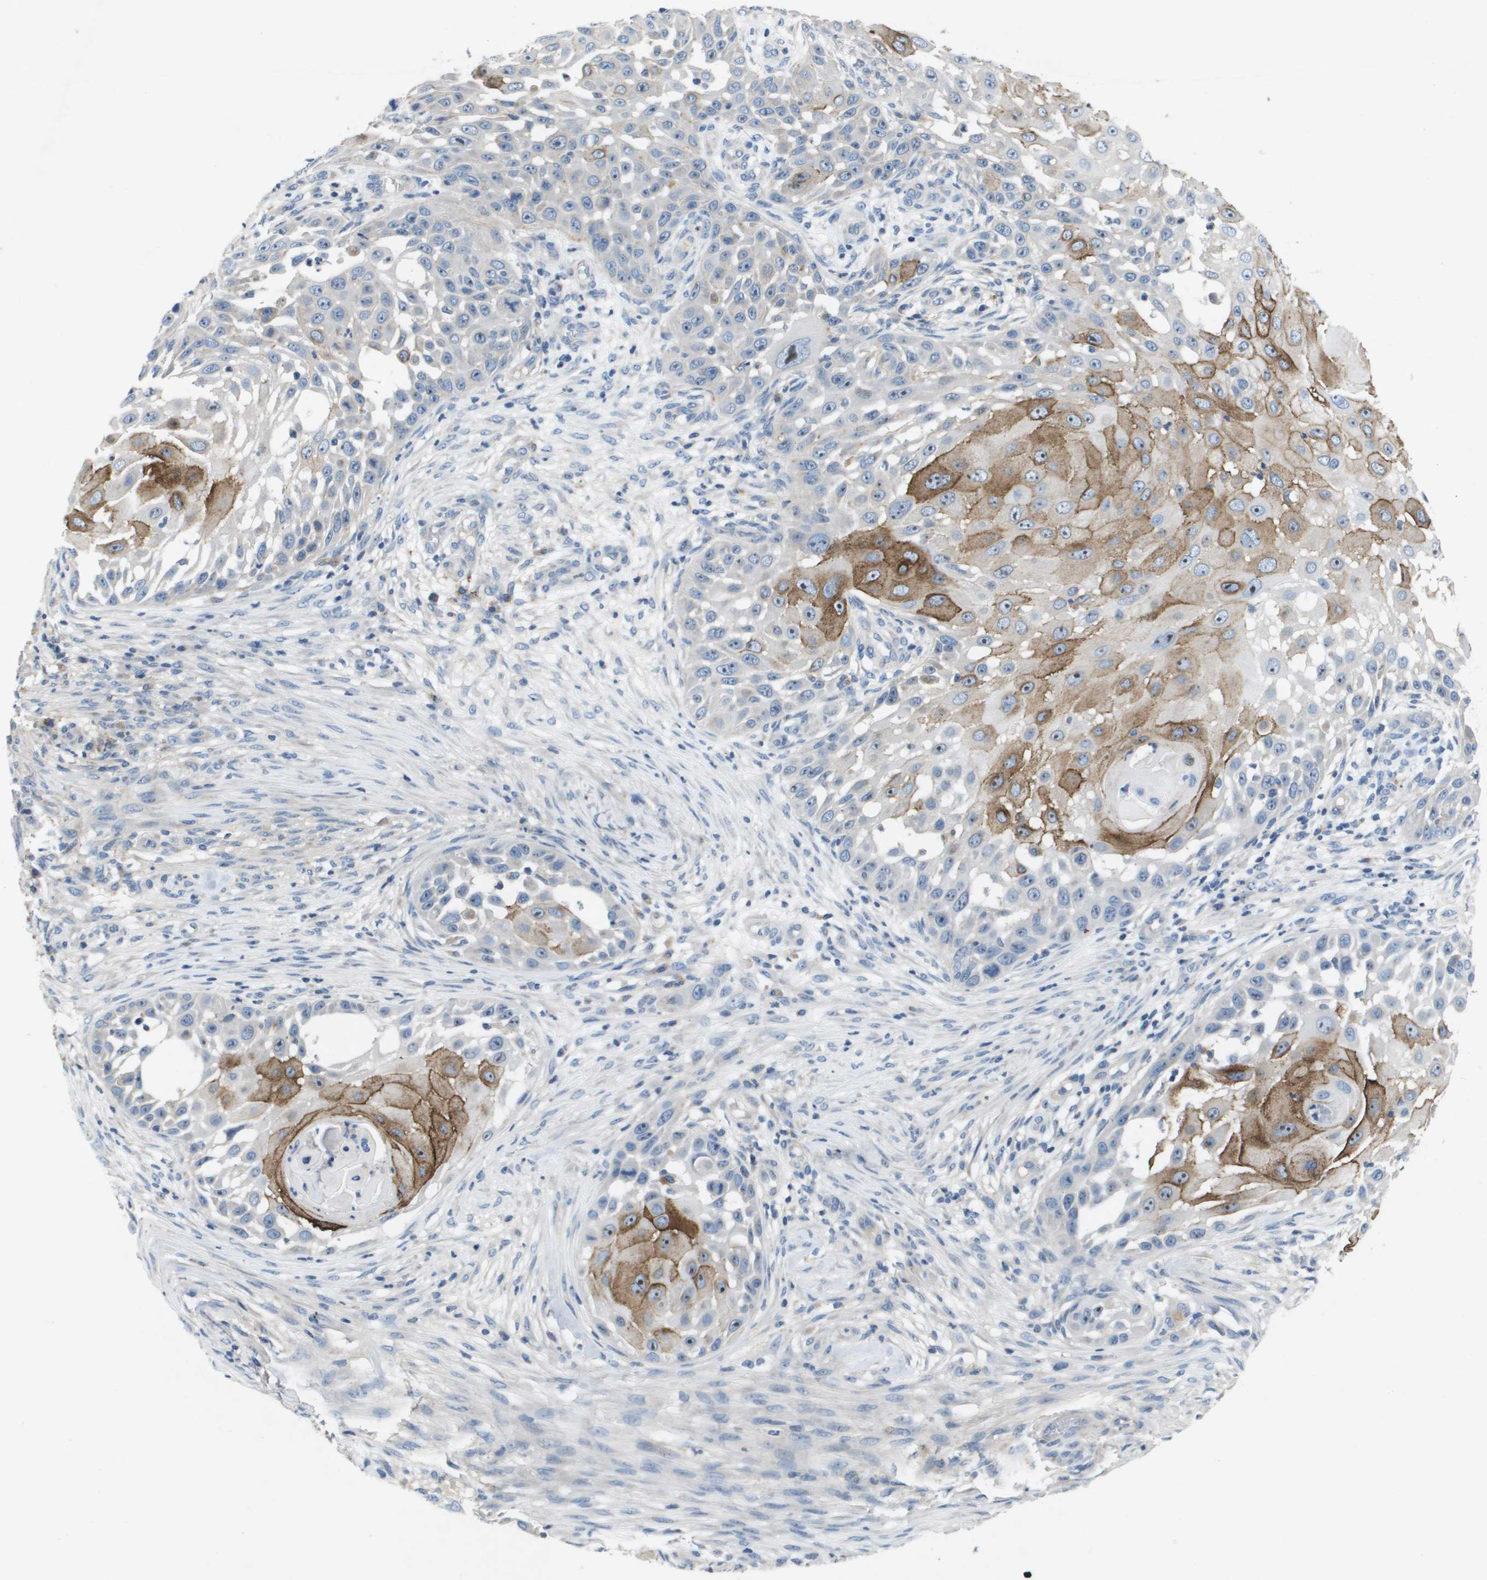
{"staining": {"intensity": "negative", "quantity": "none", "location": "none"}, "tissue": "skin cancer", "cell_type": "Tumor cells", "image_type": "cancer", "snomed": [{"axis": "morphology", "description": "Squamous cell carcinoma, NOS"}, {"axis": "topography", "description": "Skin"}], "caption": "The IHC micrograph has no significant positivity in tumor cells of skin cancer tissue.", "gene": "B3GNT5", "patient": {"sex": "female", "age": 44}}